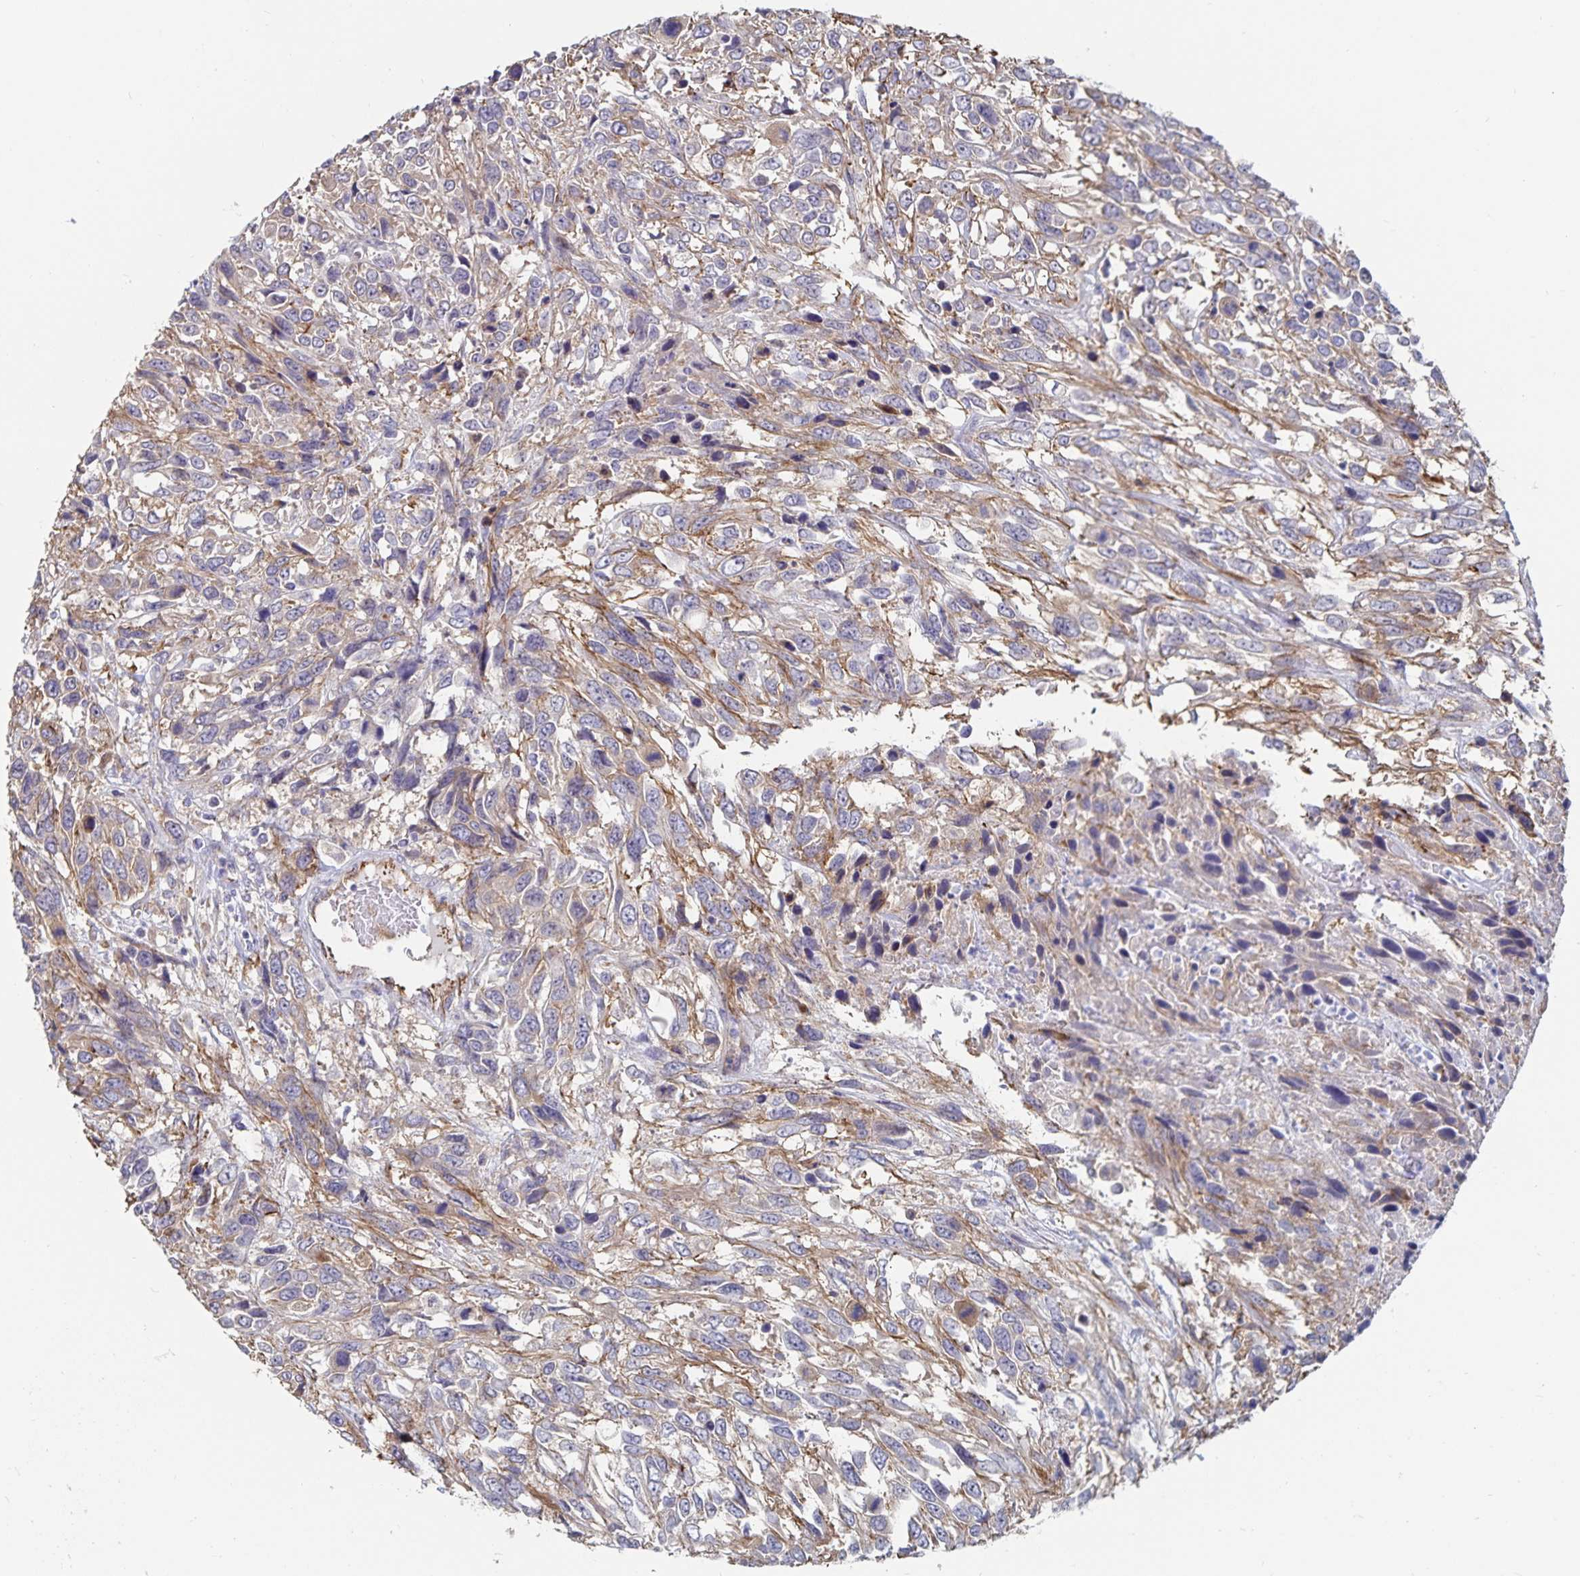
{"staining": {"intensity": "weak", "quantity": "25%-75%", "location": "cytoplasmic/membranous"}, "tissue": "urothelial cancer", "cell_type": "Tumor cells", "image_type": "cancer", "snomed": [{"axis": "morphology", "description": "Urothelial carcinoma, High grade"}, {"axis": "topography", "description": "Urinary bladder"}], "caption": "Immunohistochemical staining of human urothelial cancer displays weak cytoplasmic/membranous protein staining in approximately 25%-75% of tumor cells.", "gene": "SSTR1", "patient": {"sex": "female", "age": 70}}